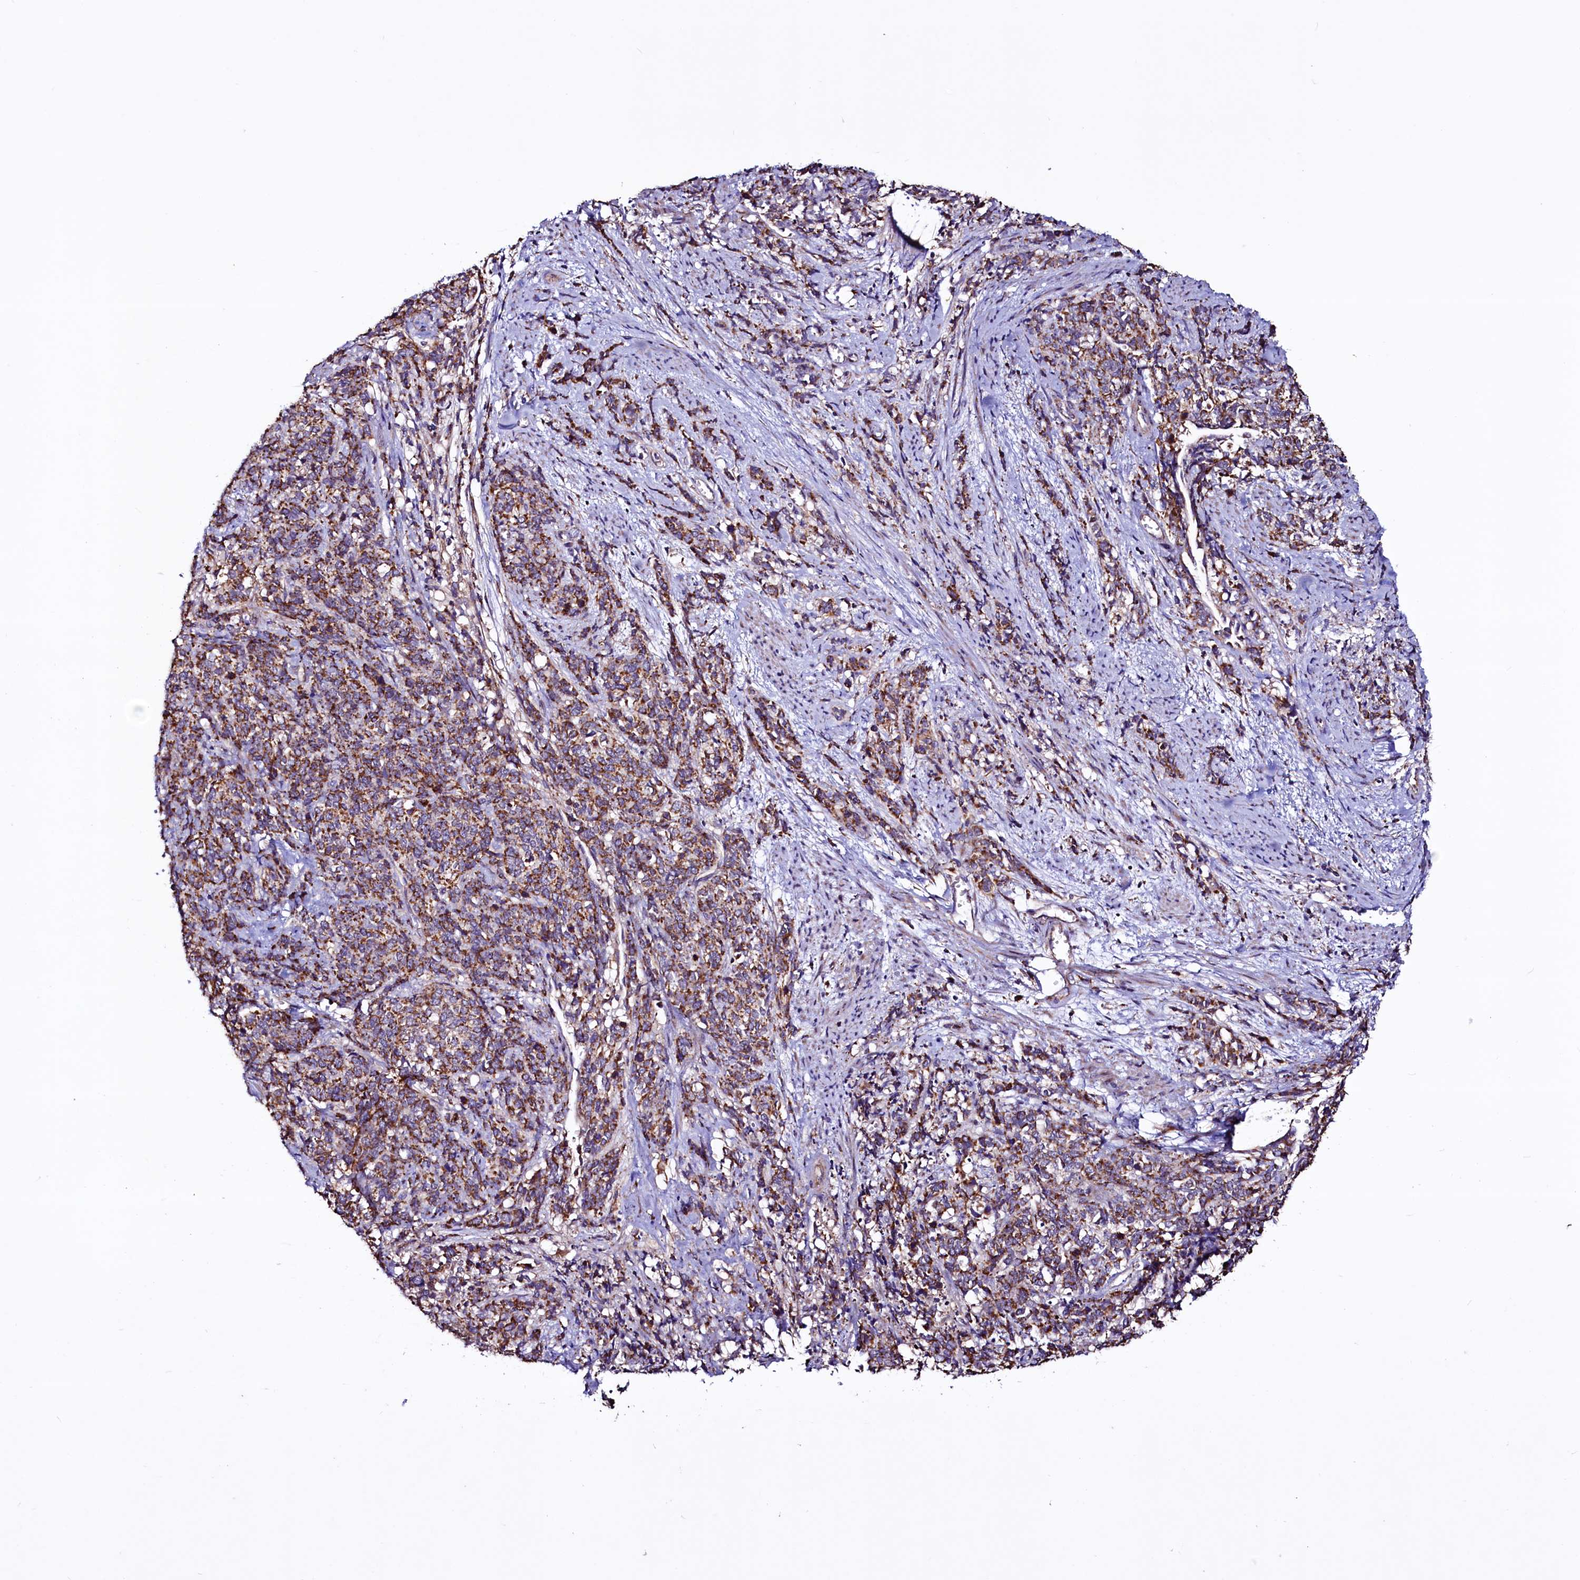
{"staining": {"intensity": "moderate", "quantity": ">75%", "location": "cytoplasmic/membranous"}, "tissue": "cervical cancer", "cell_type": "Tumor cells", "image_type": "cancer", "snomed": [{"axis": "morphology", "description": "Squamous cell carcinoma, NOS"}, {"axis": "topography", "description": "Cervix"}], "caption": "The immunohistochemical stain labels moderate cytoplasmic/membranous expression in tumor cells of cervical cancer tissue.", "gene": "STARD5", "patient": {"sex": "female", "age": 60}}